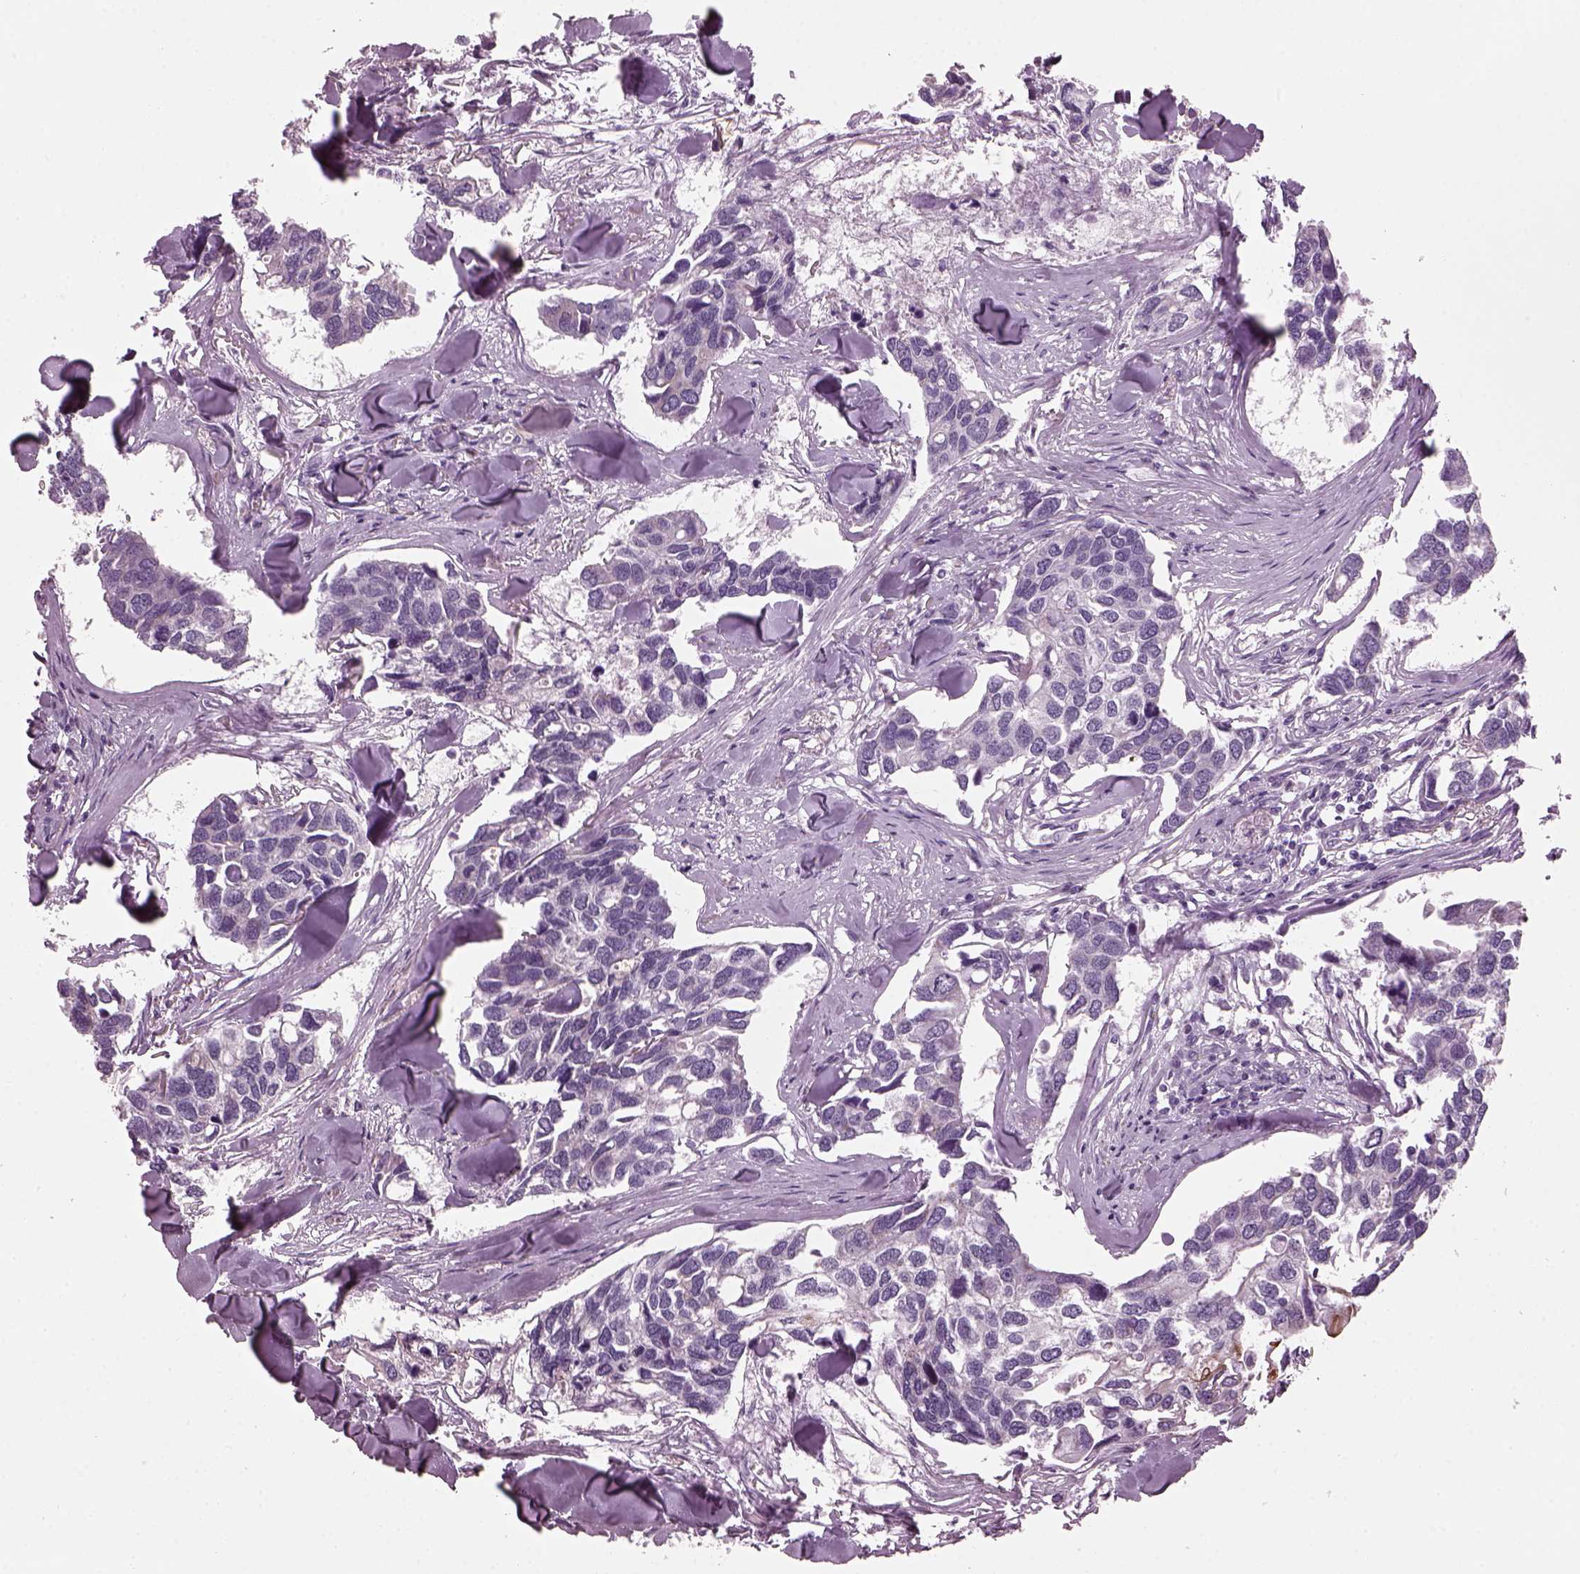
{"staining": {"intensity": "negative", "quantity": "none", "location": "none"}, "tissue": "breast cancer", "cell_type": "Tumor cells", "image_type": "cancer", "snomed": [{"axis": "morphology", "description": "Duct carcinoma"}, {"axis": "topography", "description": "Breast"}], "caption": "Tumor cells show no significant positivity in breast cancer. (Stains: DAB immunohistochemistry (IHC) with hematoxylin counter stain, Microscopy: brightfield microscopy at high magnification).", "gene": "PRR9", "patient": {"sex": "female", "age": 83}}